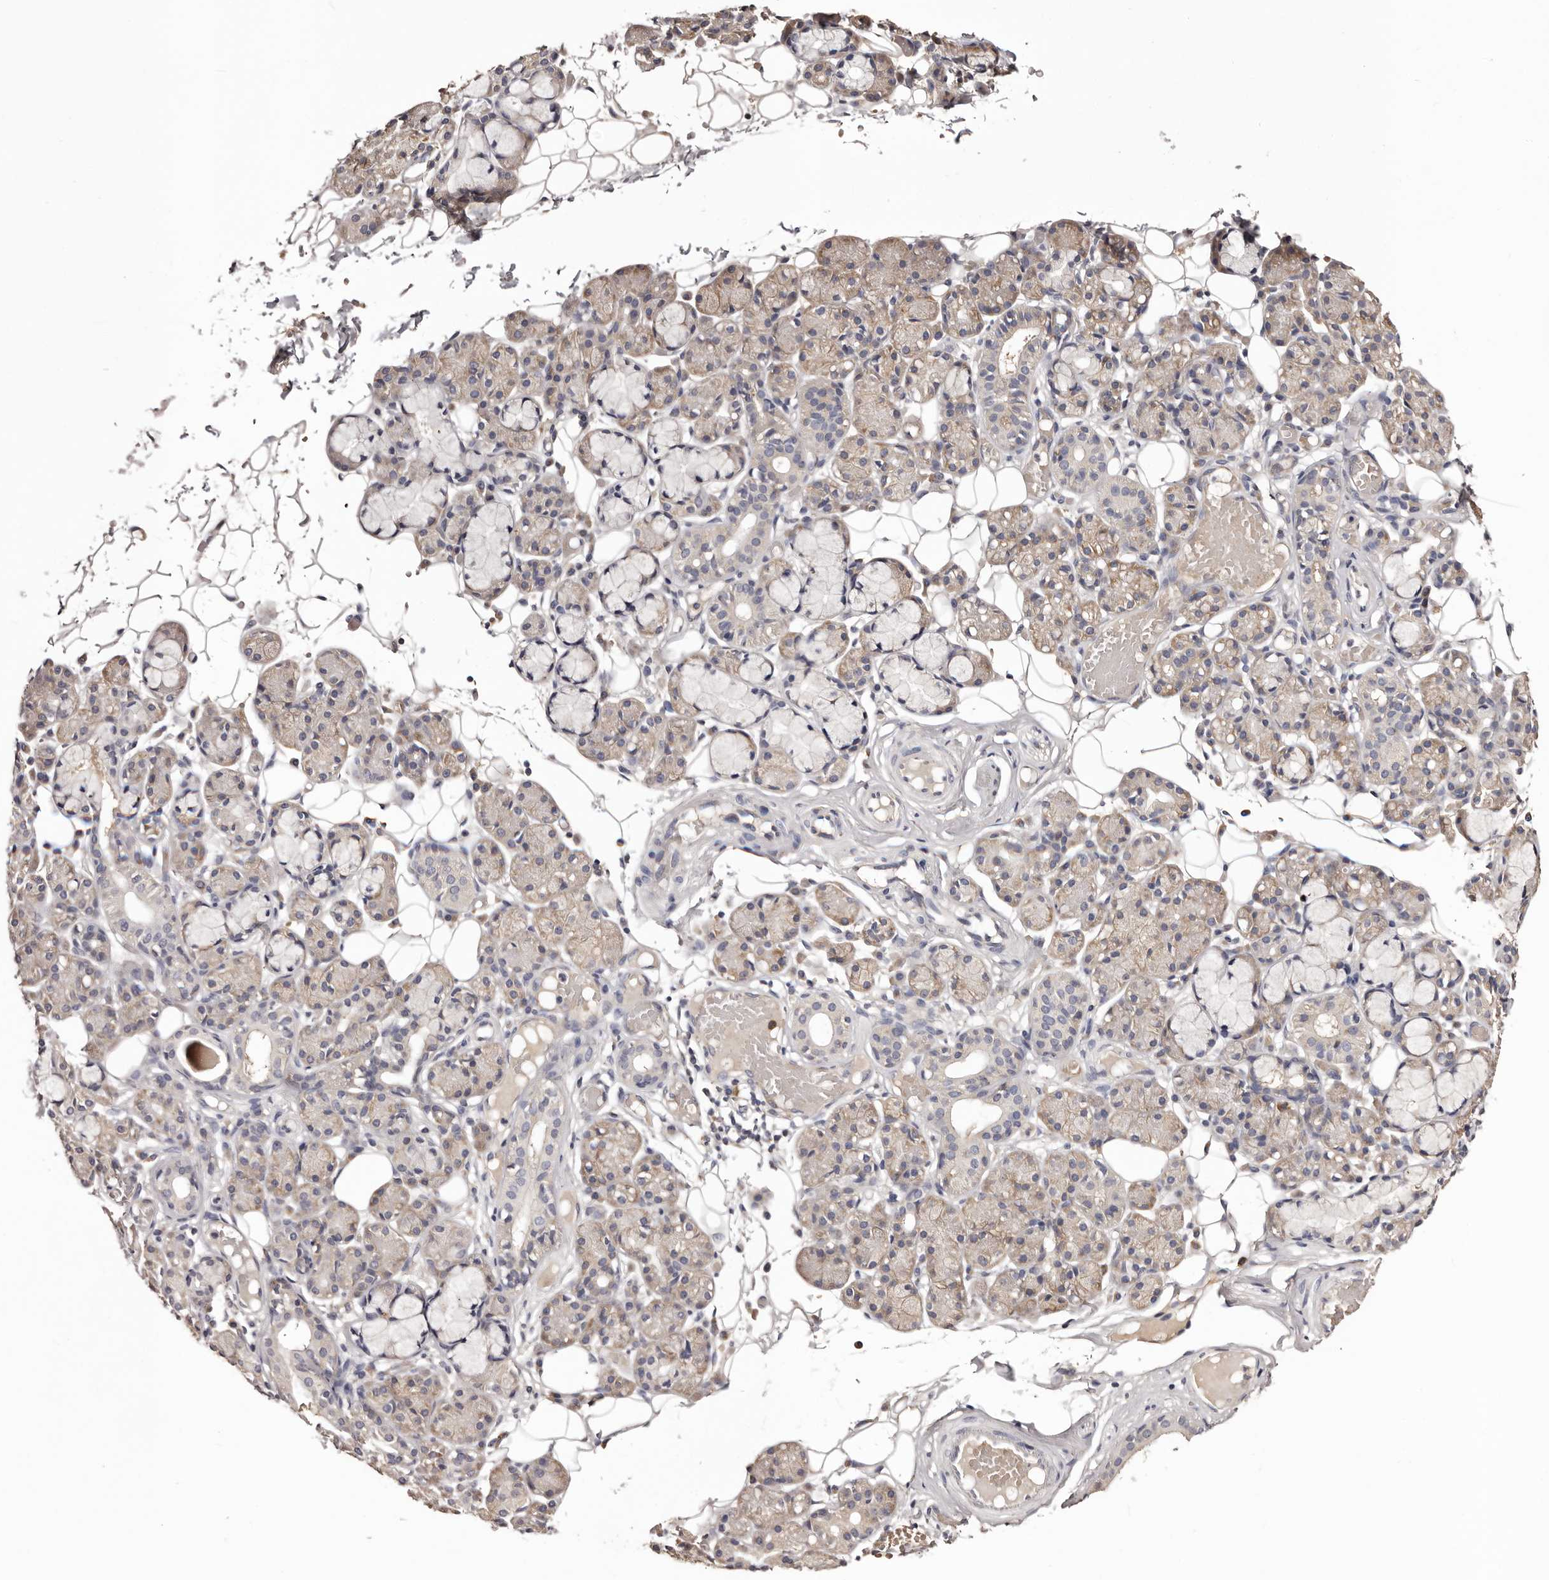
{"staining": {"intensity": "weak", "quantity": "25%-75%", "location": "cytoplasmic/membranous"}, "tissue": "salivary gland", "cell_type": "Glandular cells", "image_type": "normal", "snomed": [{"axis": "morphology", "description": "Normal tissue, NOS"}, {"axis": "topography", "description": "Salivary gland"}], "caption": "Immunohistochemistry micrograph of benign salivary gland: salivary gland stained using IHC reveals low levels of weak protein expression localized specifically in the cytoplasmic/membranous of glandular cells, appearing as a cytoplasmic/membranous brown color.", "gene": "LTV1", "patient": {"sex": "male", "age": 63}}